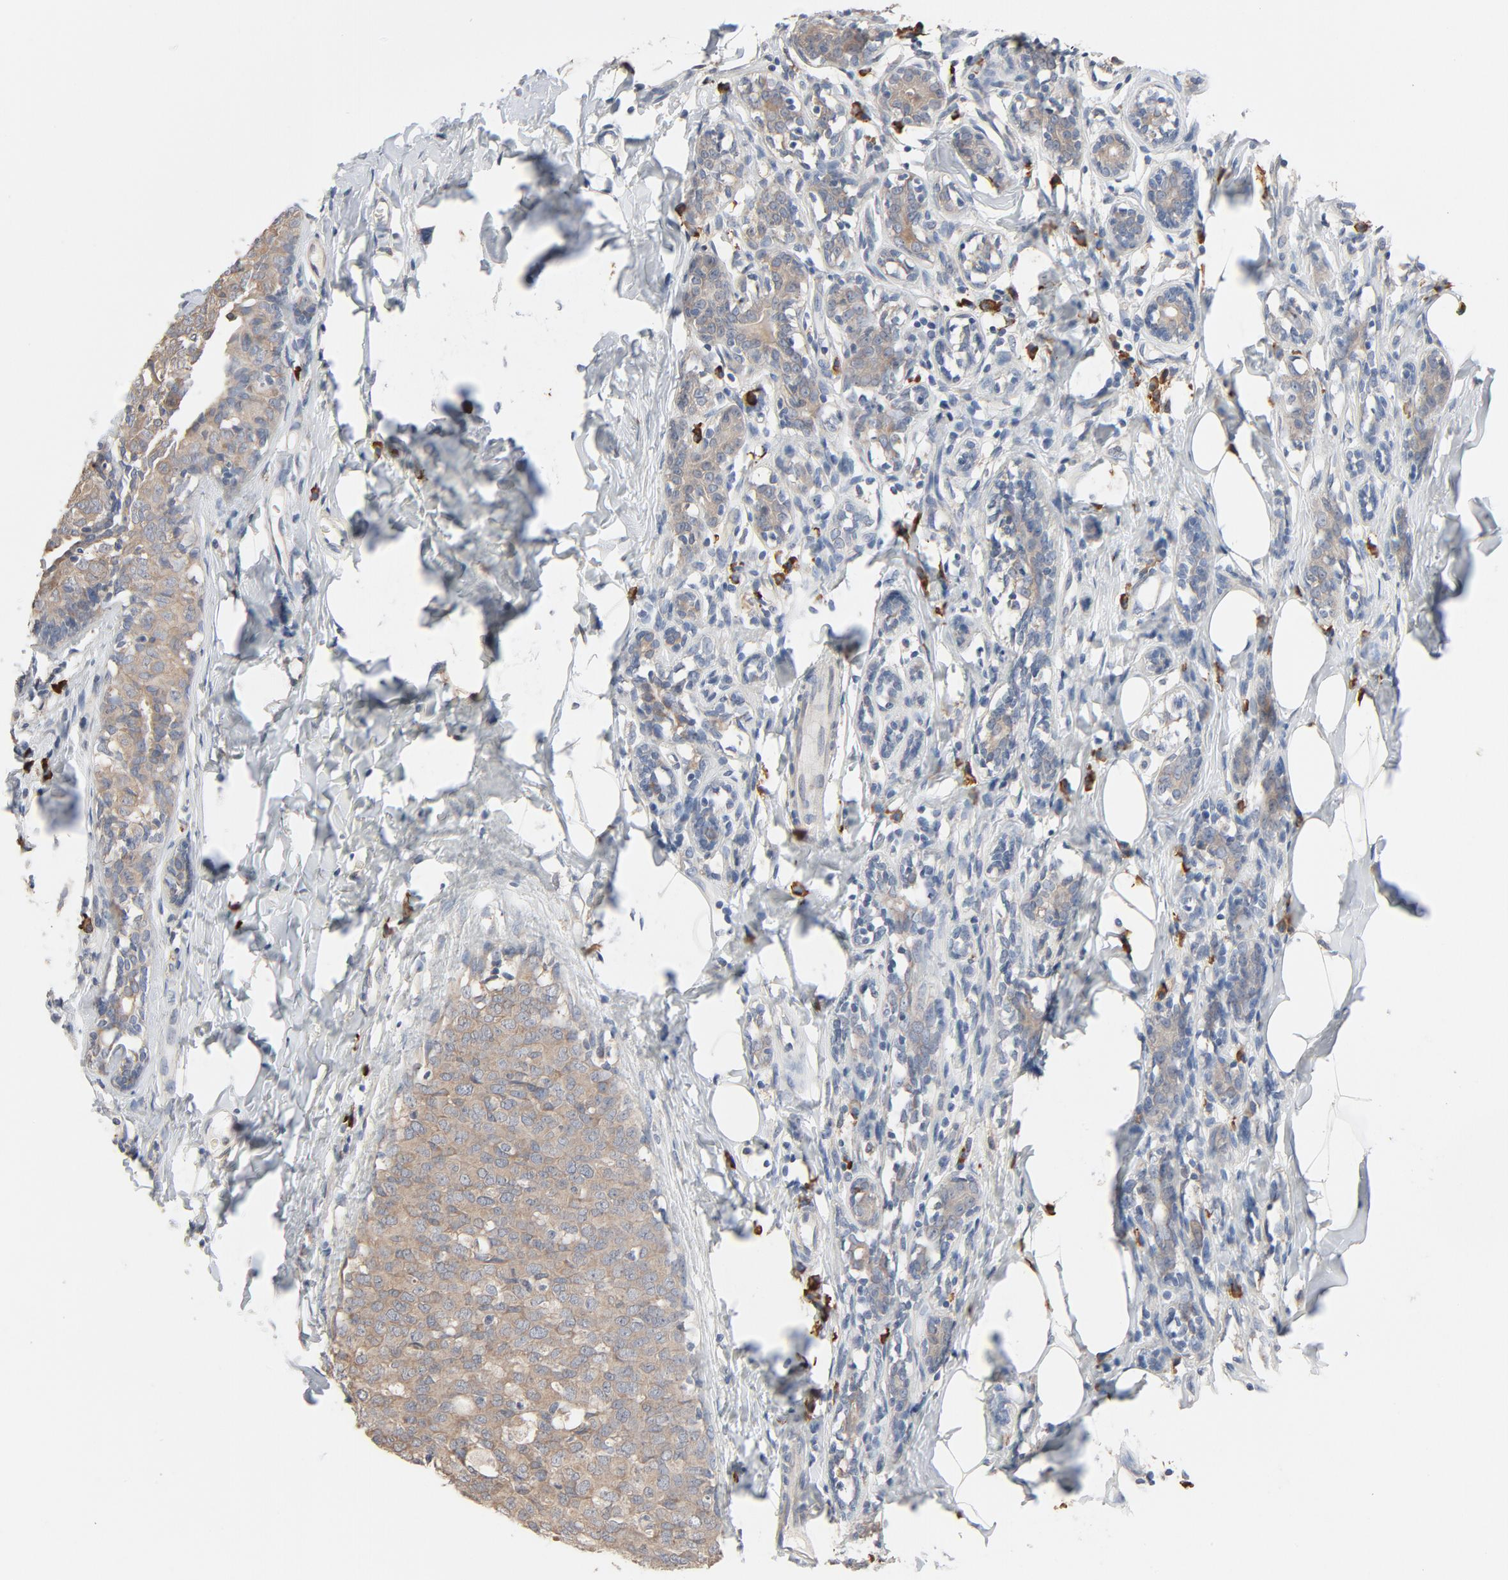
{"staining": {"intensity": "weak", "quantity": ">75%", "location": "cytoplasmic/membranous"}, "tissue": "breast cancer", "cell_type": "Tumor cells", "image_type": "cancer", "snomed": [{"axis": "morphology", "description": "Duct carcinoma"}, {"axis": "topography", "description": "Breast"}], "caption": "Invasive ductal carcinoma (breast) stained with IHC demonstrates weak cytoplasmic/membranous expression in approximately >75% of tumor cells. The staining was performed using DAB (3,3'-diaminobenzidine) to visualize the protein expression in brown, while the nuclei were stained in blue with hematoxylin (Magnification: 20x).", "gene": "TLR4", "patient": {"sex": "female", "age": 40}}